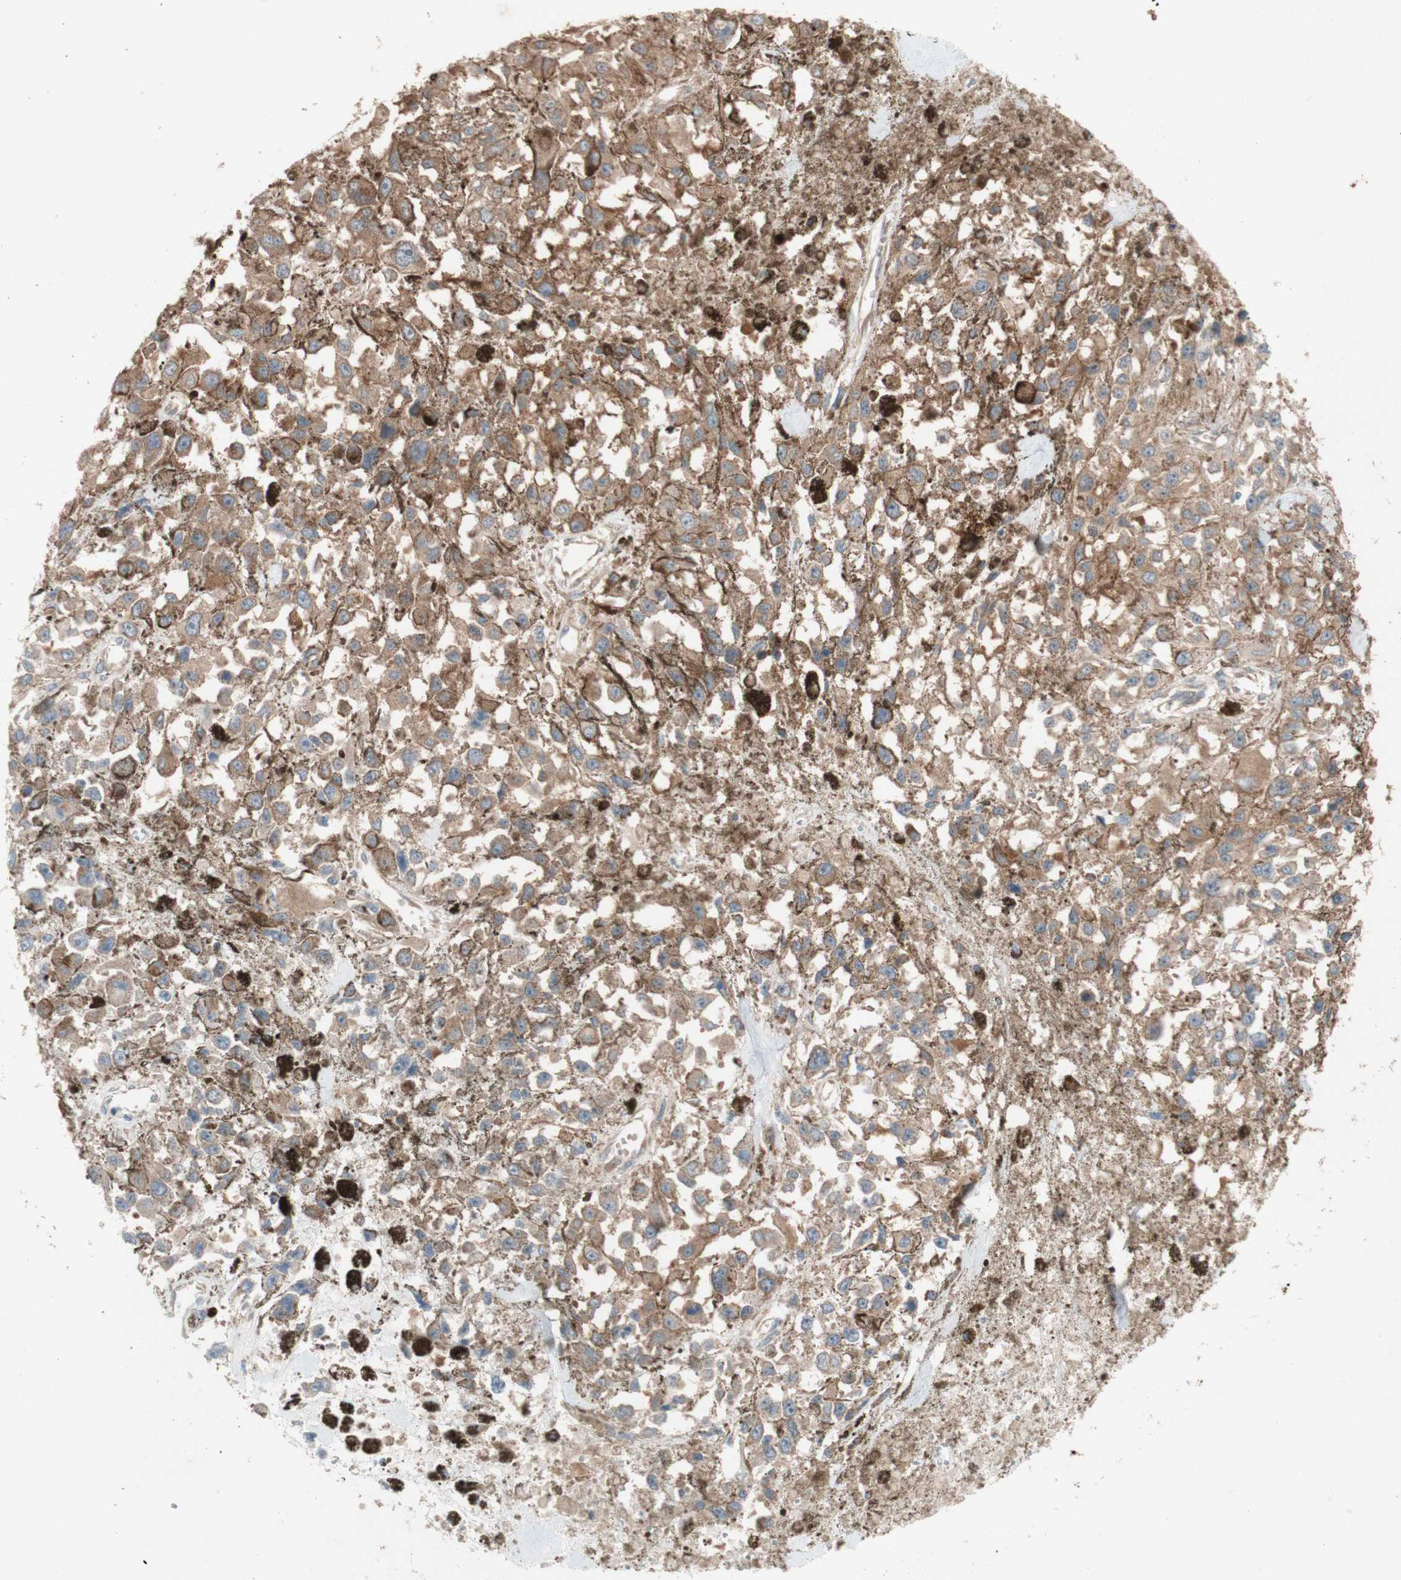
{"staining": {"intensity": "weak", "quantity": ">75%", "location": "cytoplasmic/membranous"}, "tissue": "melanoma", "cell_type": "Tumor cells", "image_type": "cancer", "snomed": [{"axis": "morphology", "description": "Malignant melanoma, Metastatic site"}, {"axis": "topography", "description": "Lymph node"}], "caption": "Weak cytoplasmic/membranous protein staining is present in about >75% of tumor cells in melanoma. Nuclei are stained in blue.", "gene": "TST", "patient": {"sex": "male", "age": 59}}